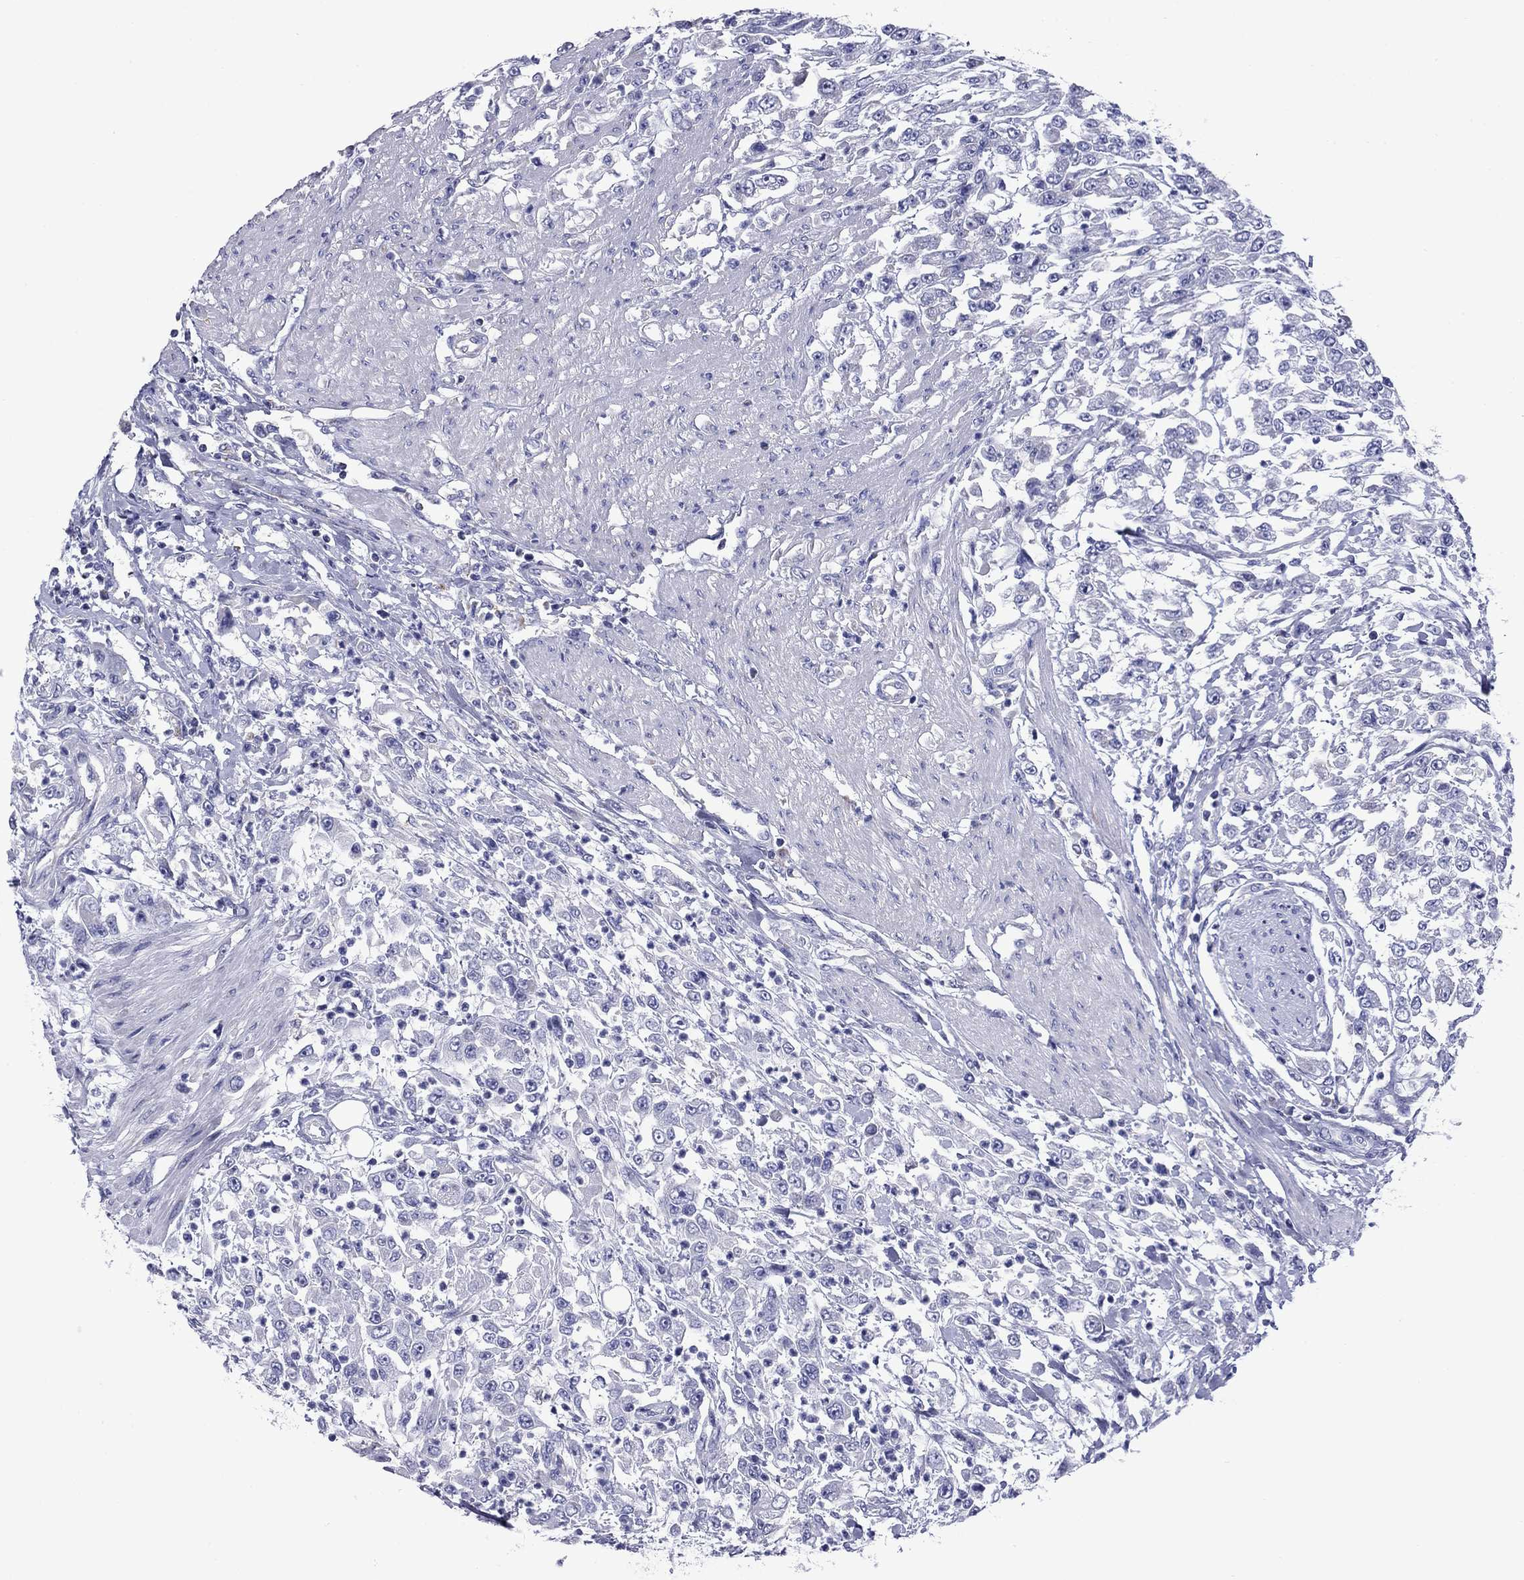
{"staining": {"intensity": "negative", "quantity": "none", "location": "none"}, "tissue": "urothelial cancer", "cell_type": "Tumor cells", "image_type": "cancer", "snomed": [{"axis": "morphology", "description": "Urothelial carcinoma, High grade"}, {"axis": "topography", "description": "Urinary bladder"}], "caption": "Urothelial cancer was stained to show a protein in brown. There is no significant staining in tumor cells.", "gene": "ACADSB", "patient": {"sex": "male", "age": 46}}